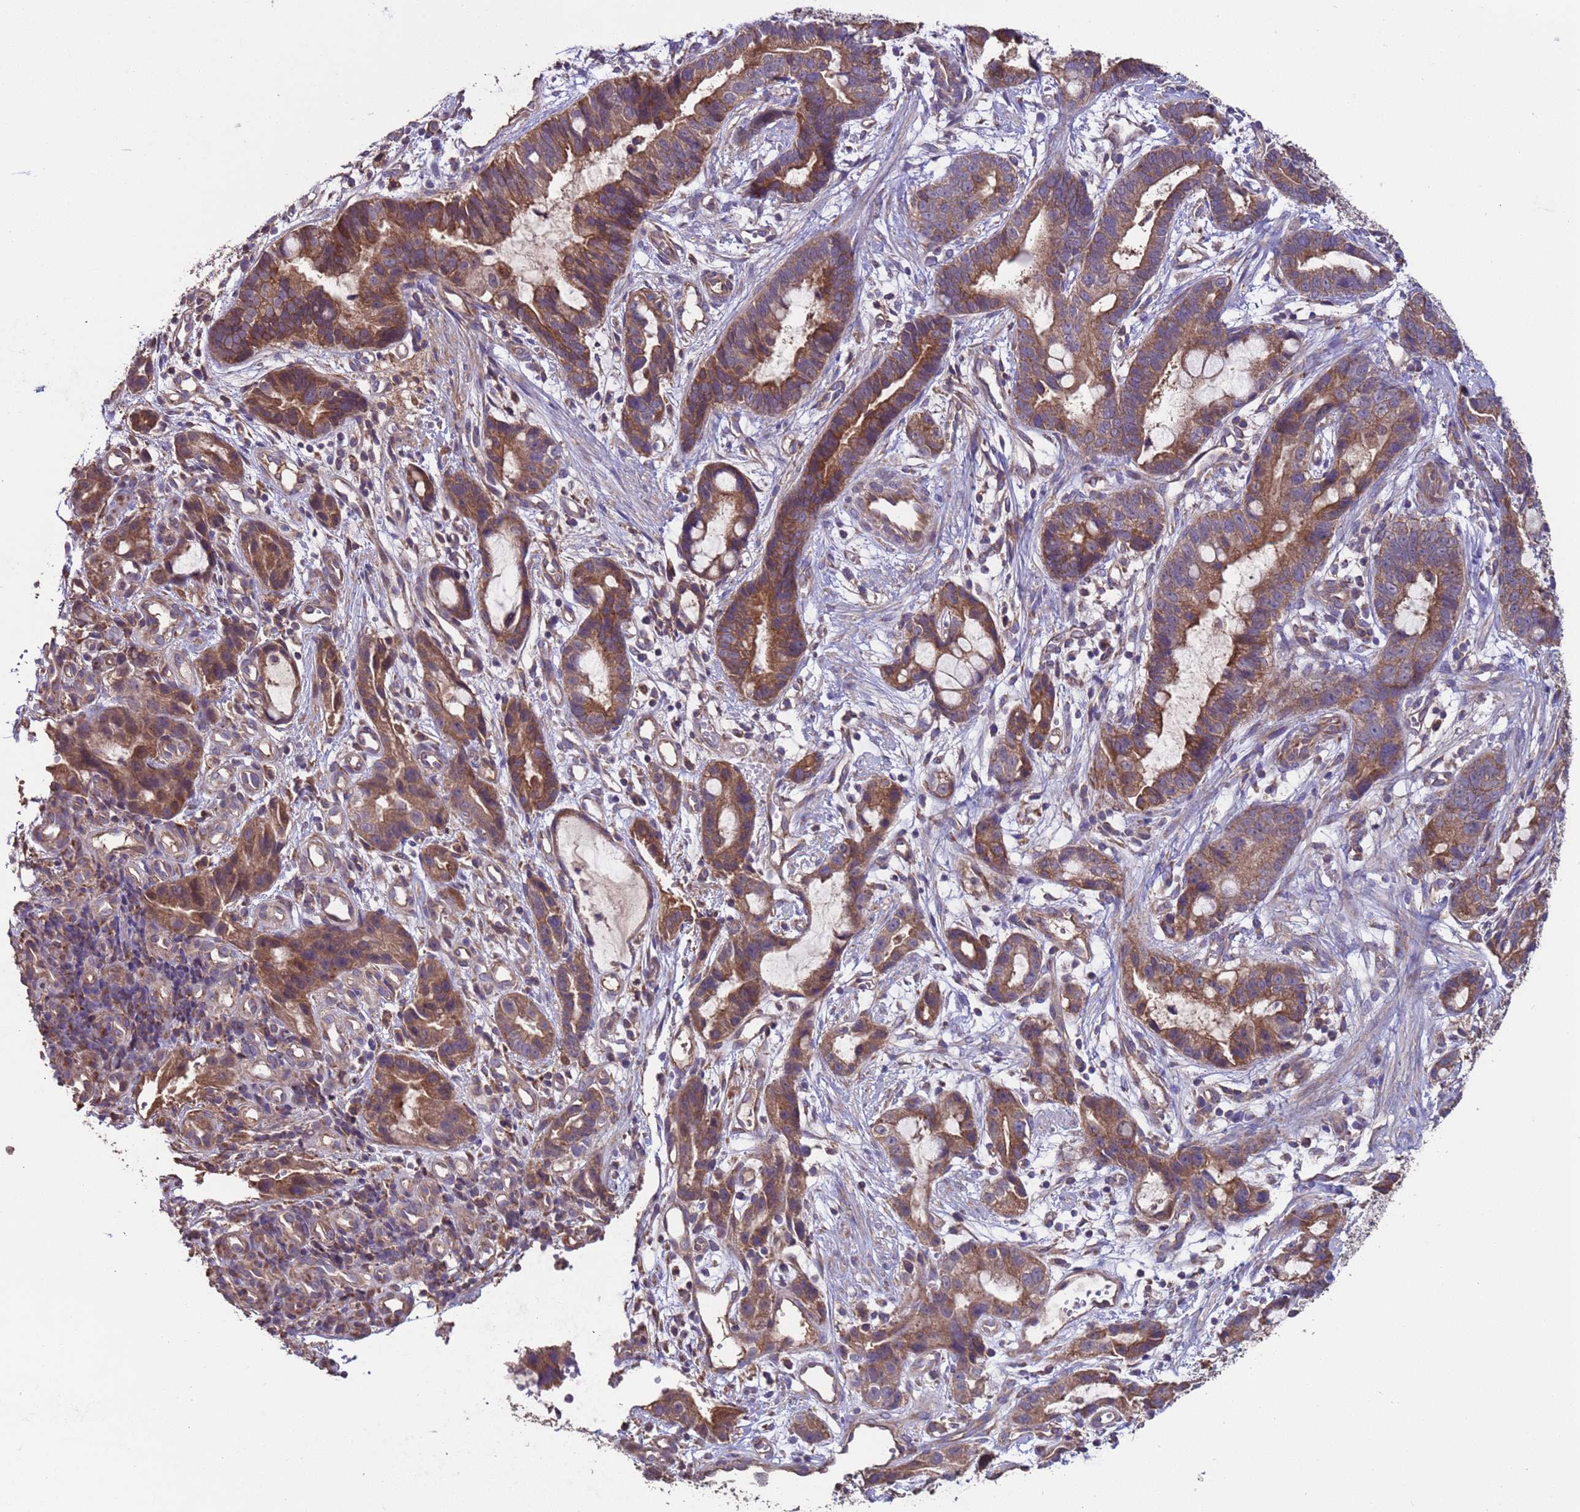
{"staining": {"intensity": "moderate", "quantity": ">75%", "location": "cytoplasmic/membranous"}, "tissue": "stomach cancer", "cell_type": "Tumor cells", "image_type": "cancer", "snomed": [{"axis": "morphology", "description": "Adenocarcinoma, NOS"}, {"axis": "topography", "description": "Stomach"}], "caption": "This is a histology image of immunohistochemistry (IHC) staining of adenocarcinoma (stomach), which shows moderate positivity in the cytoplasmic/membranous of tumor cells.", "gene": "EEF1AKMT1", "patient": {"sex": "male", "age": 55}}